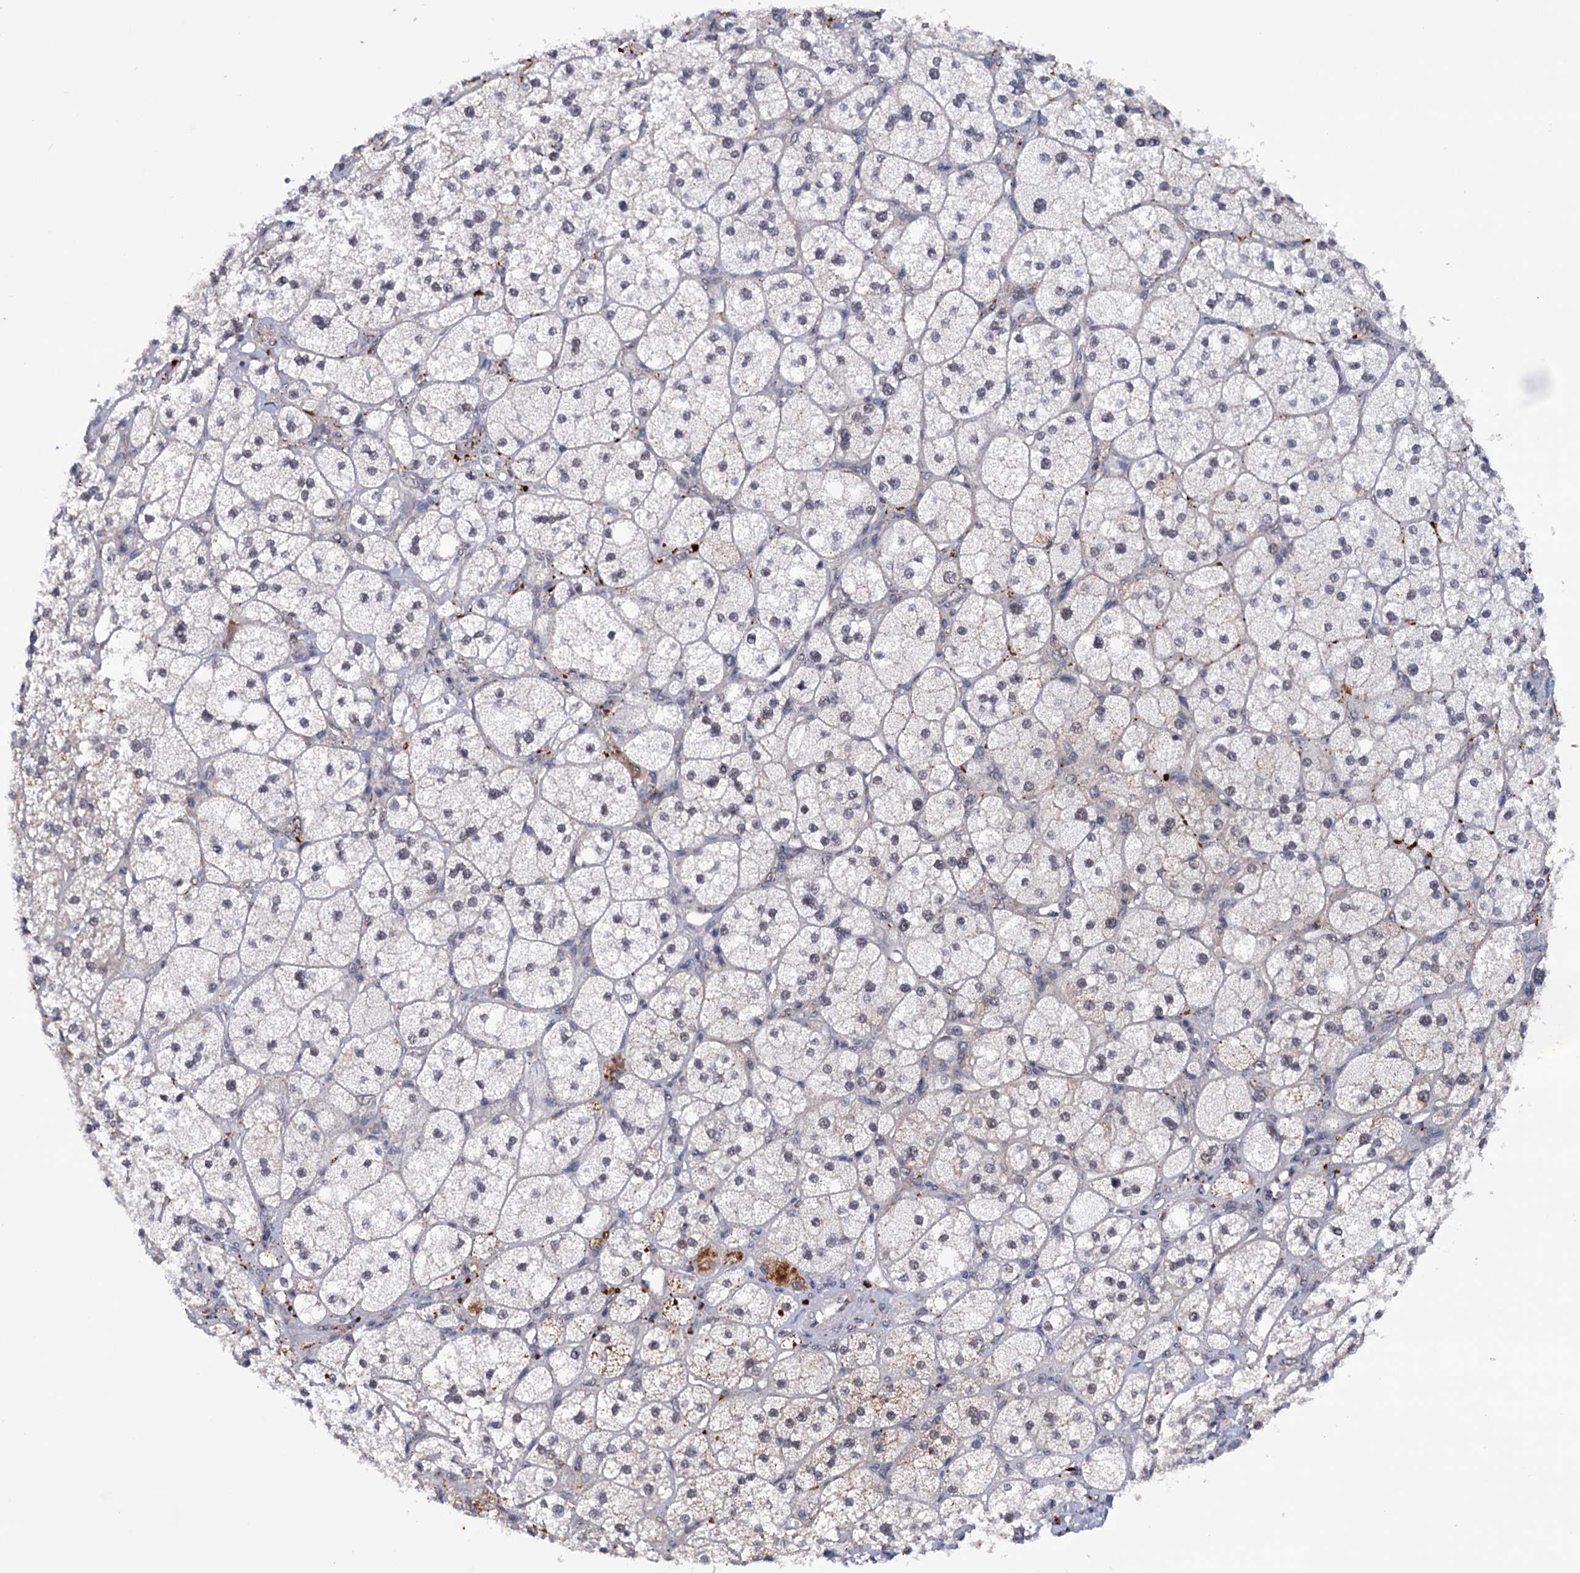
{"staining": {"intensity": "moderate", "quantity": "25%-75%", "location": "cytoplasmic/membranous,nuclear"}, "tissue": "adrenal gland", "cell_type": "Glandular cells", "image_type": "normal", "snomed": [{"axis": "morphology", "description": "Normal tissue, NOS"}, {"axis": "topography", "description": "Adrenal gland"}], "caption": "Immunohistochemistry of unremarkable human adrenal gland shows medium levels of moderate cytoplasmic/membranous,nuclear expression in about 25%-75% of glandular cells.", "gene": "TBC1D12", "patient": {"sex": "male", "age": 61}}